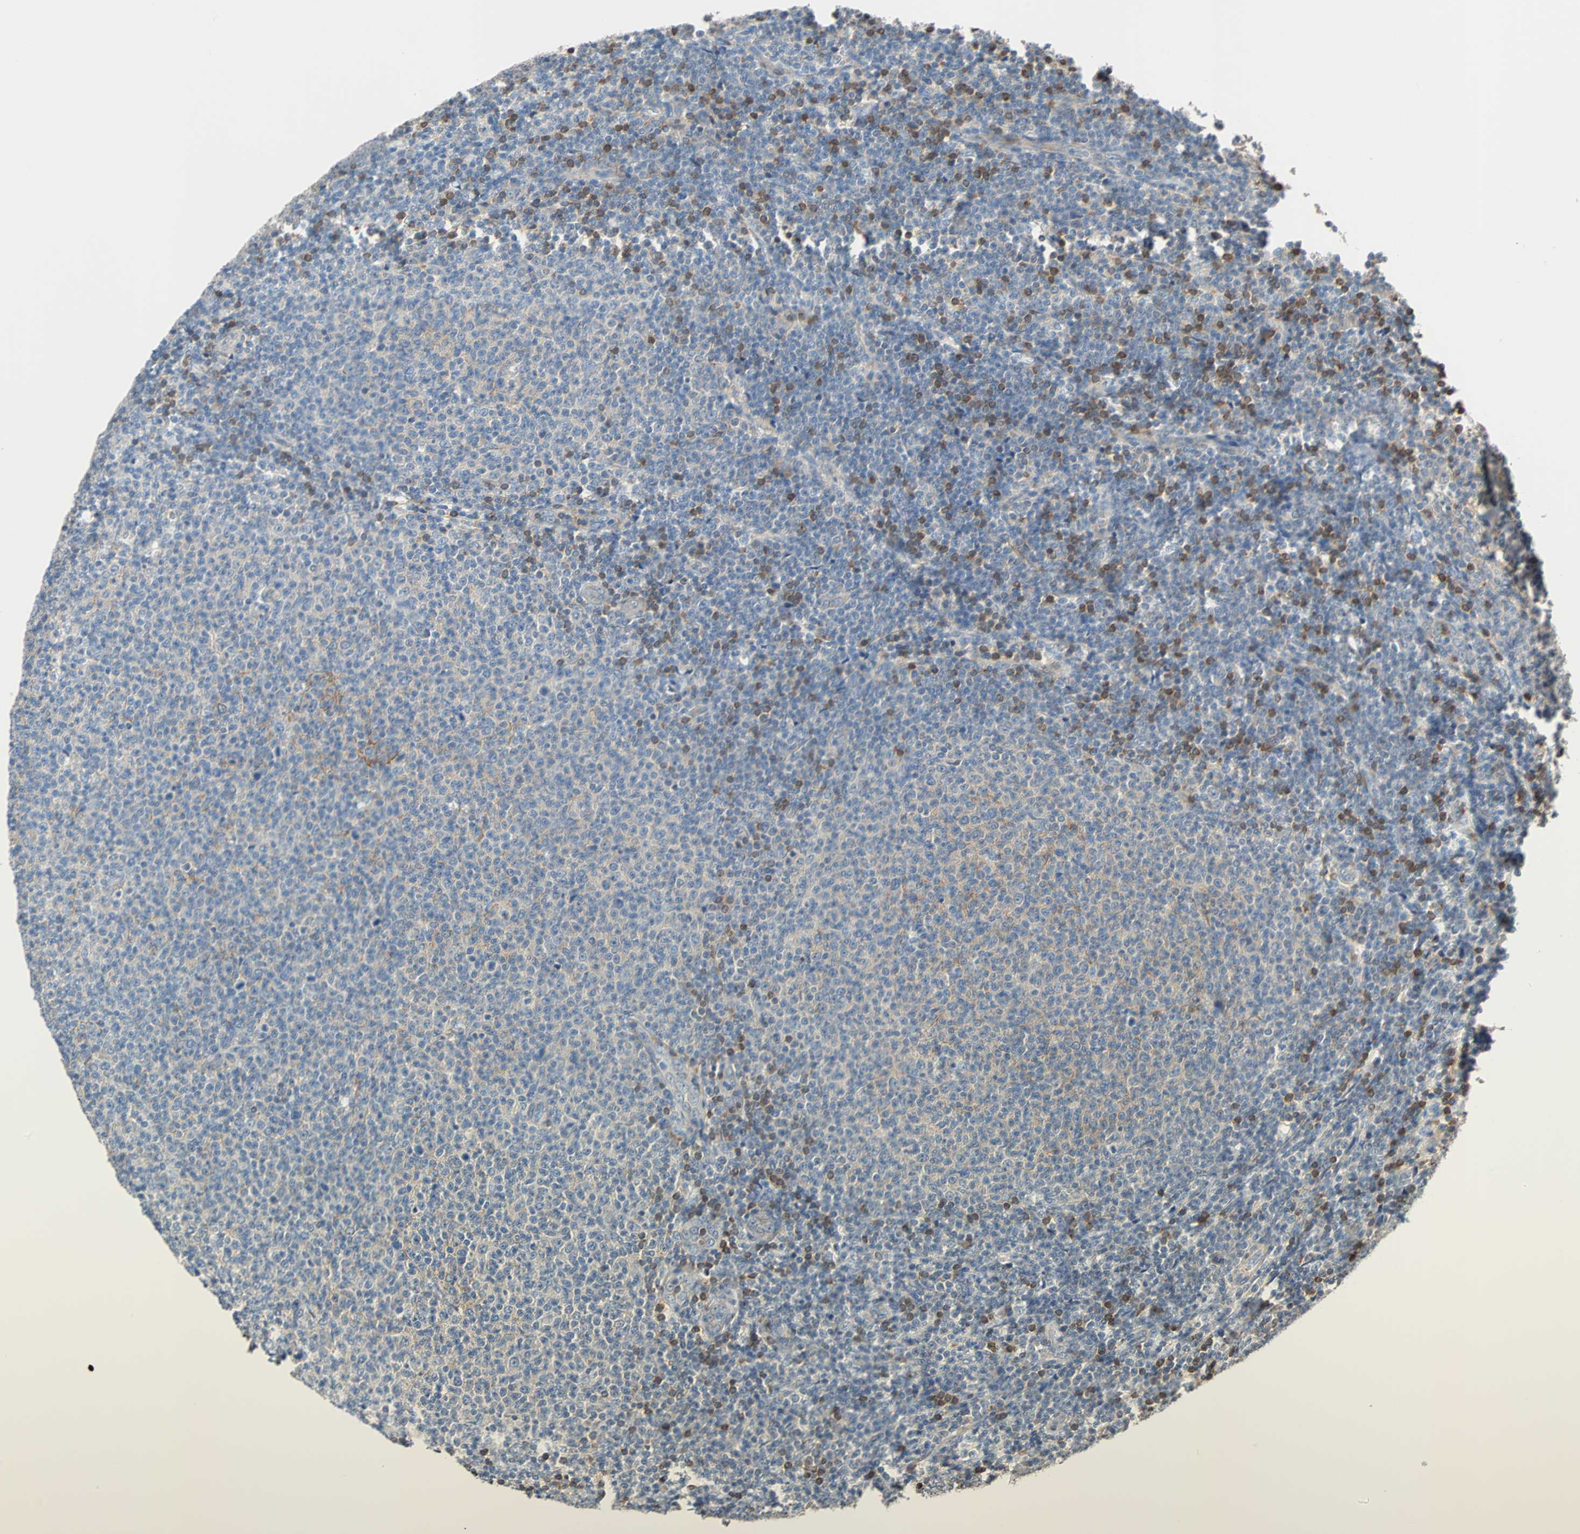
{"staining": {"intensity": "weak", "quantity": "25%-75%", "location": "cytoplasmic/membranous"}, "tissue": "lymphoma", "cell_type": "Tumor cells", "image_type": "cancer", "snomed": [{"axis": "morphology", "description": "Malignant lymphoma, non-Hodgkin's type, Low grade"}, {"axis": "topography", "description": "Lymph node"}], "caption": "A brown stain shows weak cytoplasmic/membranous positivity of a protein in malignant lymphoma, non-Hodgkin's type (low-grade) tumor cells.", "gene": "TNFRSF12A", "patient": {"sex": "male", "age": 66}}